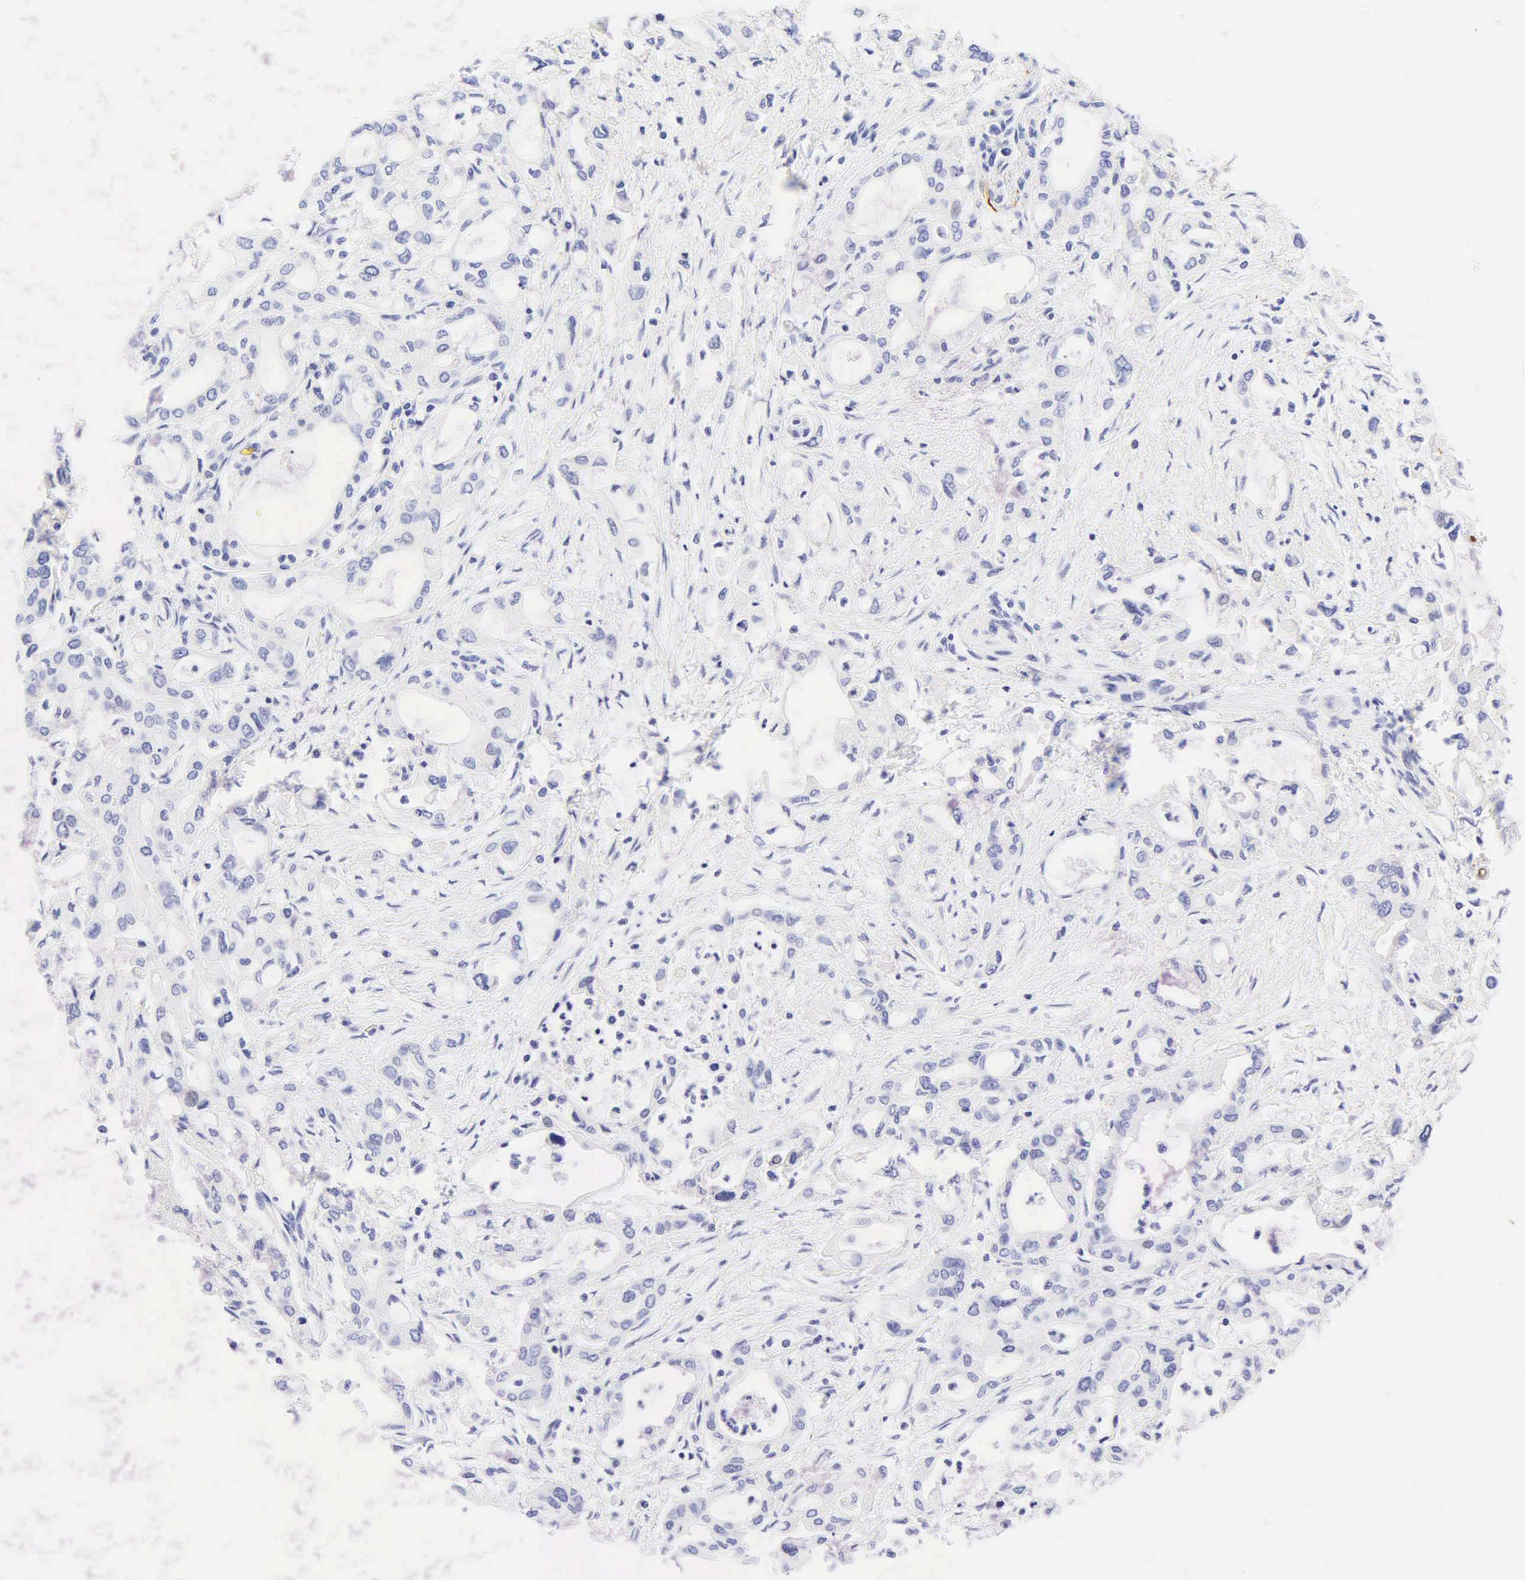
{"staining": {"intensity": "negative", "quantity": "none", "location": "none"}, "tissue": "pancreatic cancer", "cell_type": "Tumor cells", "image_type": "cancer", "snomed": [{"axis": "morphology", "description": "Adenocarcinoma, NOS"}, {"axis": "topography", "description": "Pancreas"}], "caption": "High power microscopy histopathology image of an immunohistochemistry photomicrograph of adenocarcinoma (pancreatic), revealing no significant positivity in tumor cells. (DAB (3,3'-diaminobenzidine) immunohistochemistry (IHC), high magnification).", "gene": "DES", "patient": {"sex": "female", "age": 57}}